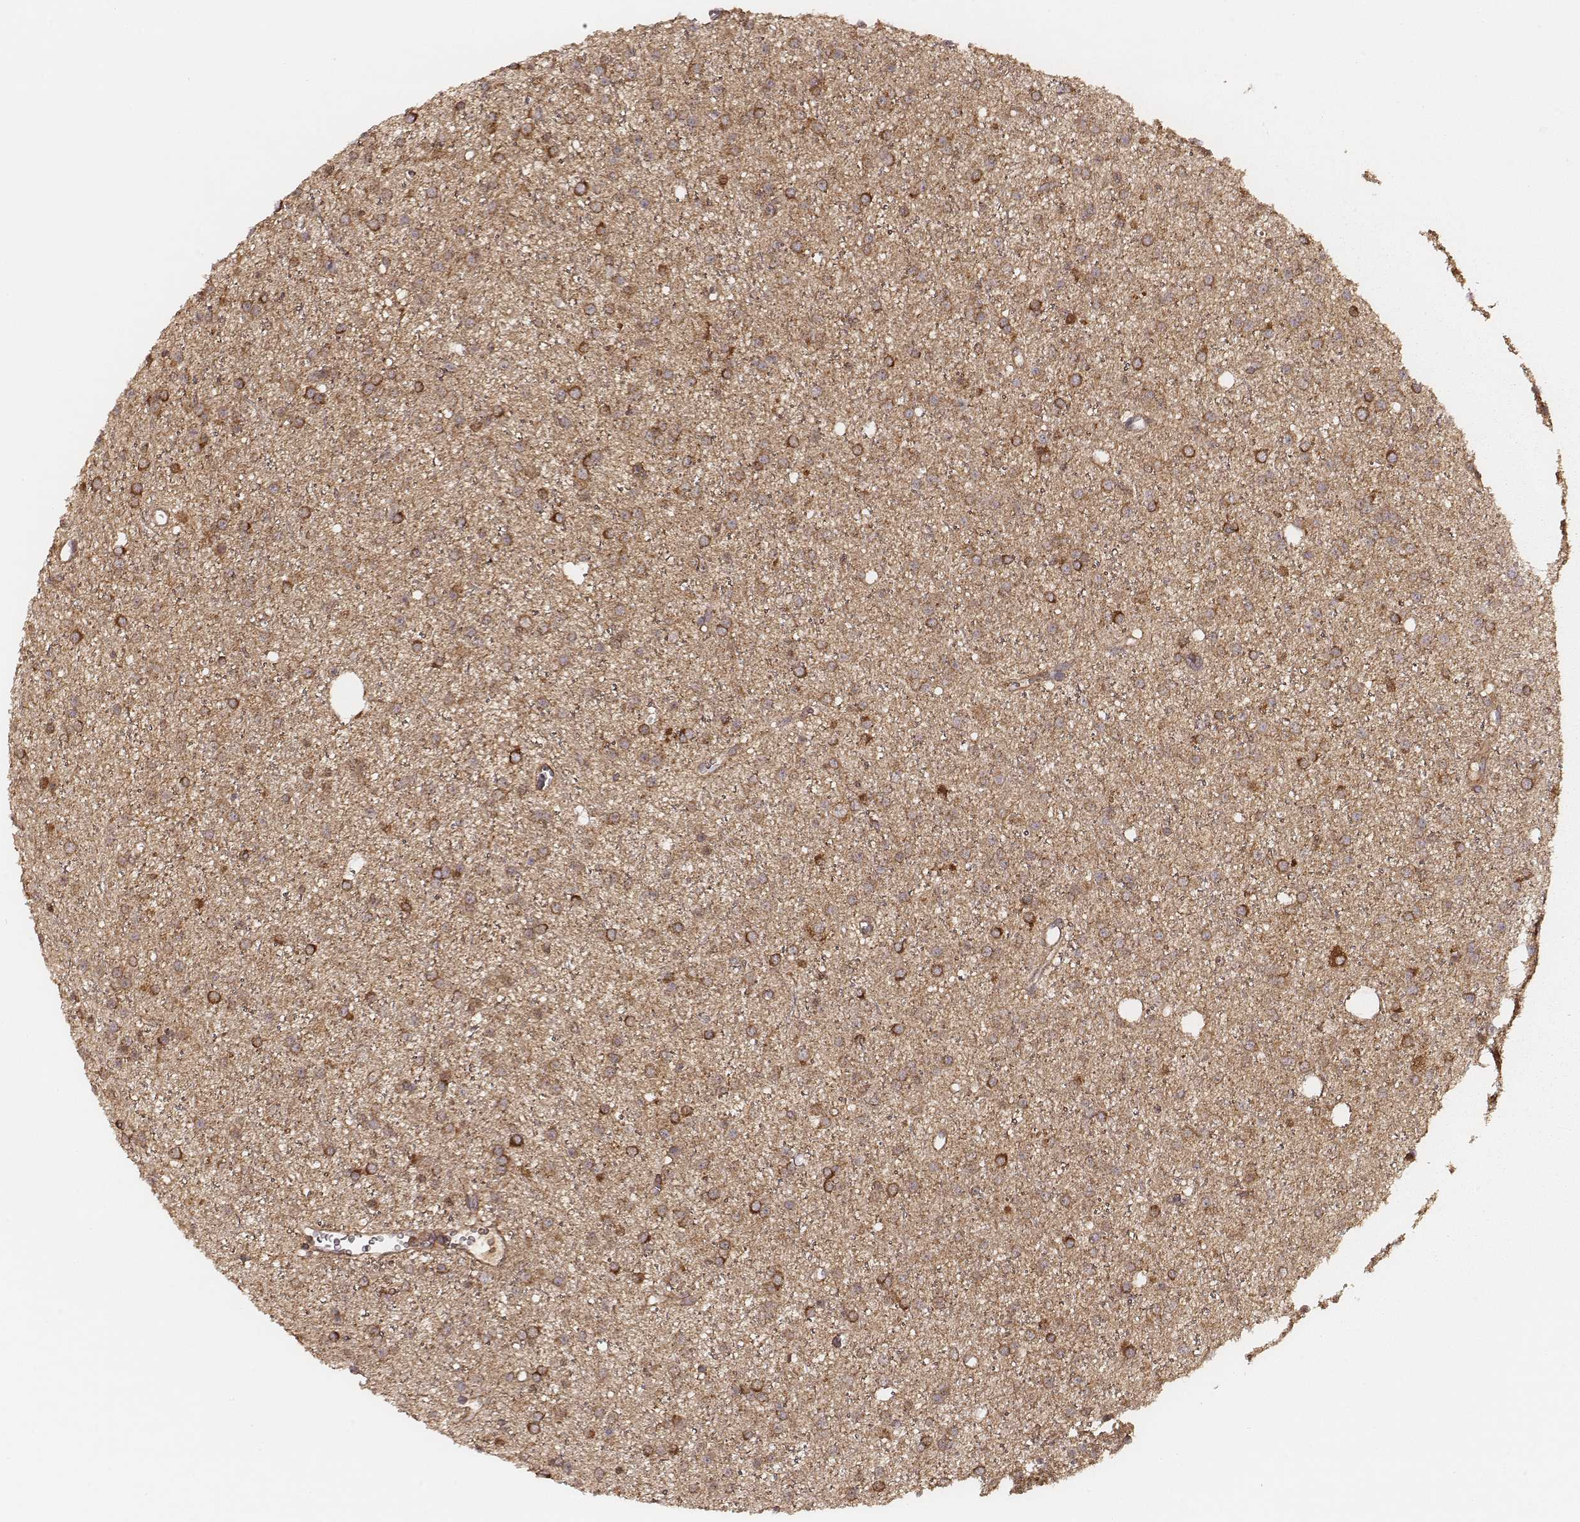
{"staining": {"intensity": "strong", "quantity": ">75%", "location": "cytoplasmic/membranous"}, "tissue": "glioma", "cell_type": "Tumor cells", "image_type": "cancer", "snomed": [{"axis": "morphology", "description": "Glioma, malignant, Low grade"}, {"axis": "topography", "description": "Brain"}], "caption": "Immunohistochemical staining of human glioma exhibits high levels of strong cytoplasmic/membranous protein positivity in approximately >75% of tumor cells. Immunohistochemistry stains the protein of interest in brown and the nuclei are stained blue.", "gene": "CARS1", "patient": {"sex": "male", "age": 27}}